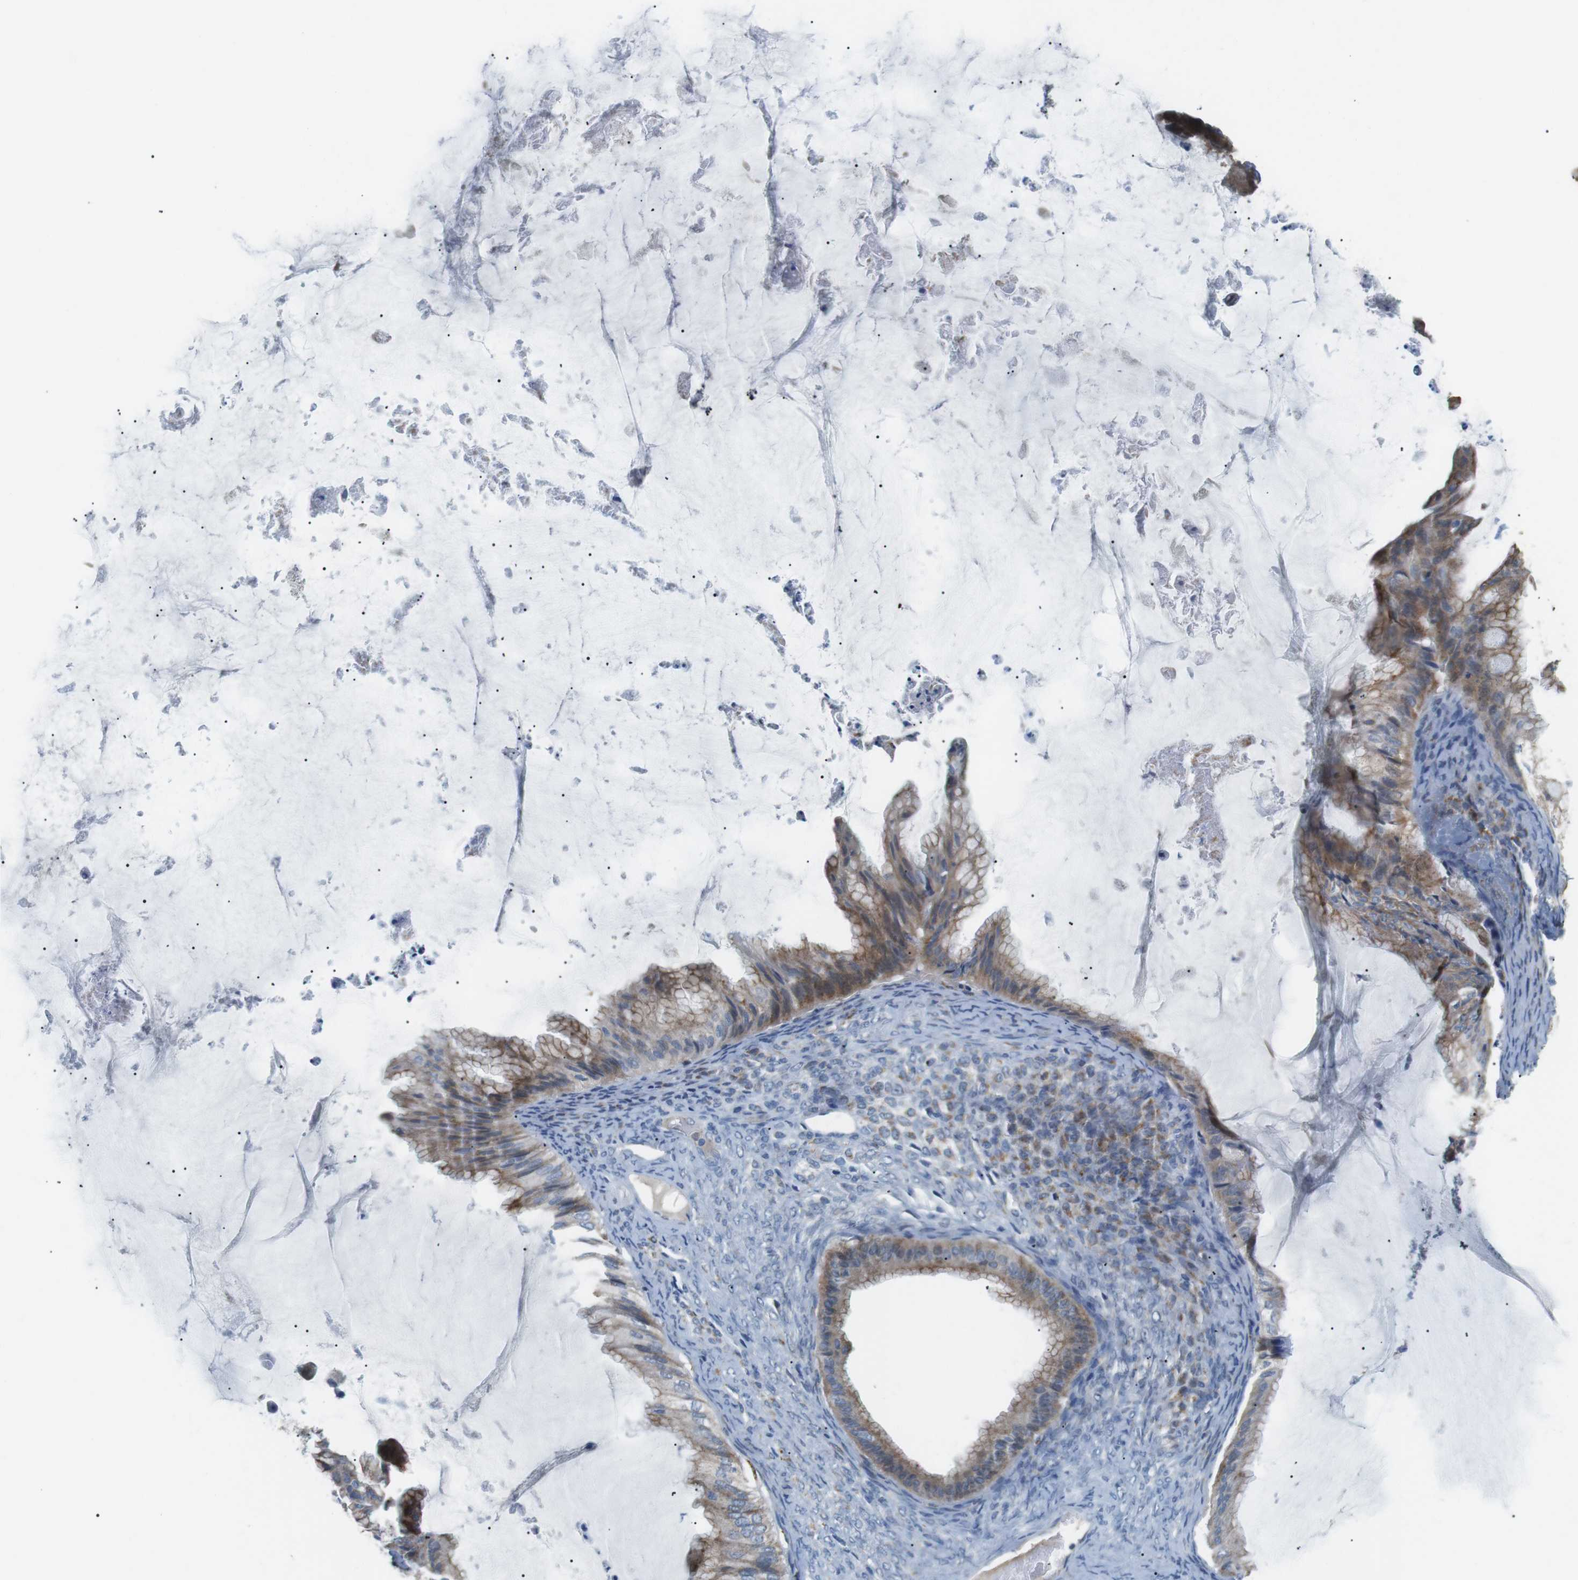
{"staining": {"intensity": "moderate", "quantity": ">75%", "location": "cytoplasmic/membranous"}, "tissue": "ovarian cancer", "cell_type": "Tumor cells", "image_type": "cancer", "snomed": [{"axis": "morphology", "description": "Cystadenocarcinoma, mucinous, NOS"}, {"axis": "topography", "description": "Ovary"}], "caption": "Immunohistochemical staining of human ovarian mucinous cystadenocarcinoma shows medium levels of moderate cytoplasmic/membranous protein expression in about >75% of tumor cells.", "gene": "CD300E", "patient": {"sex": "female", "age": 61}}